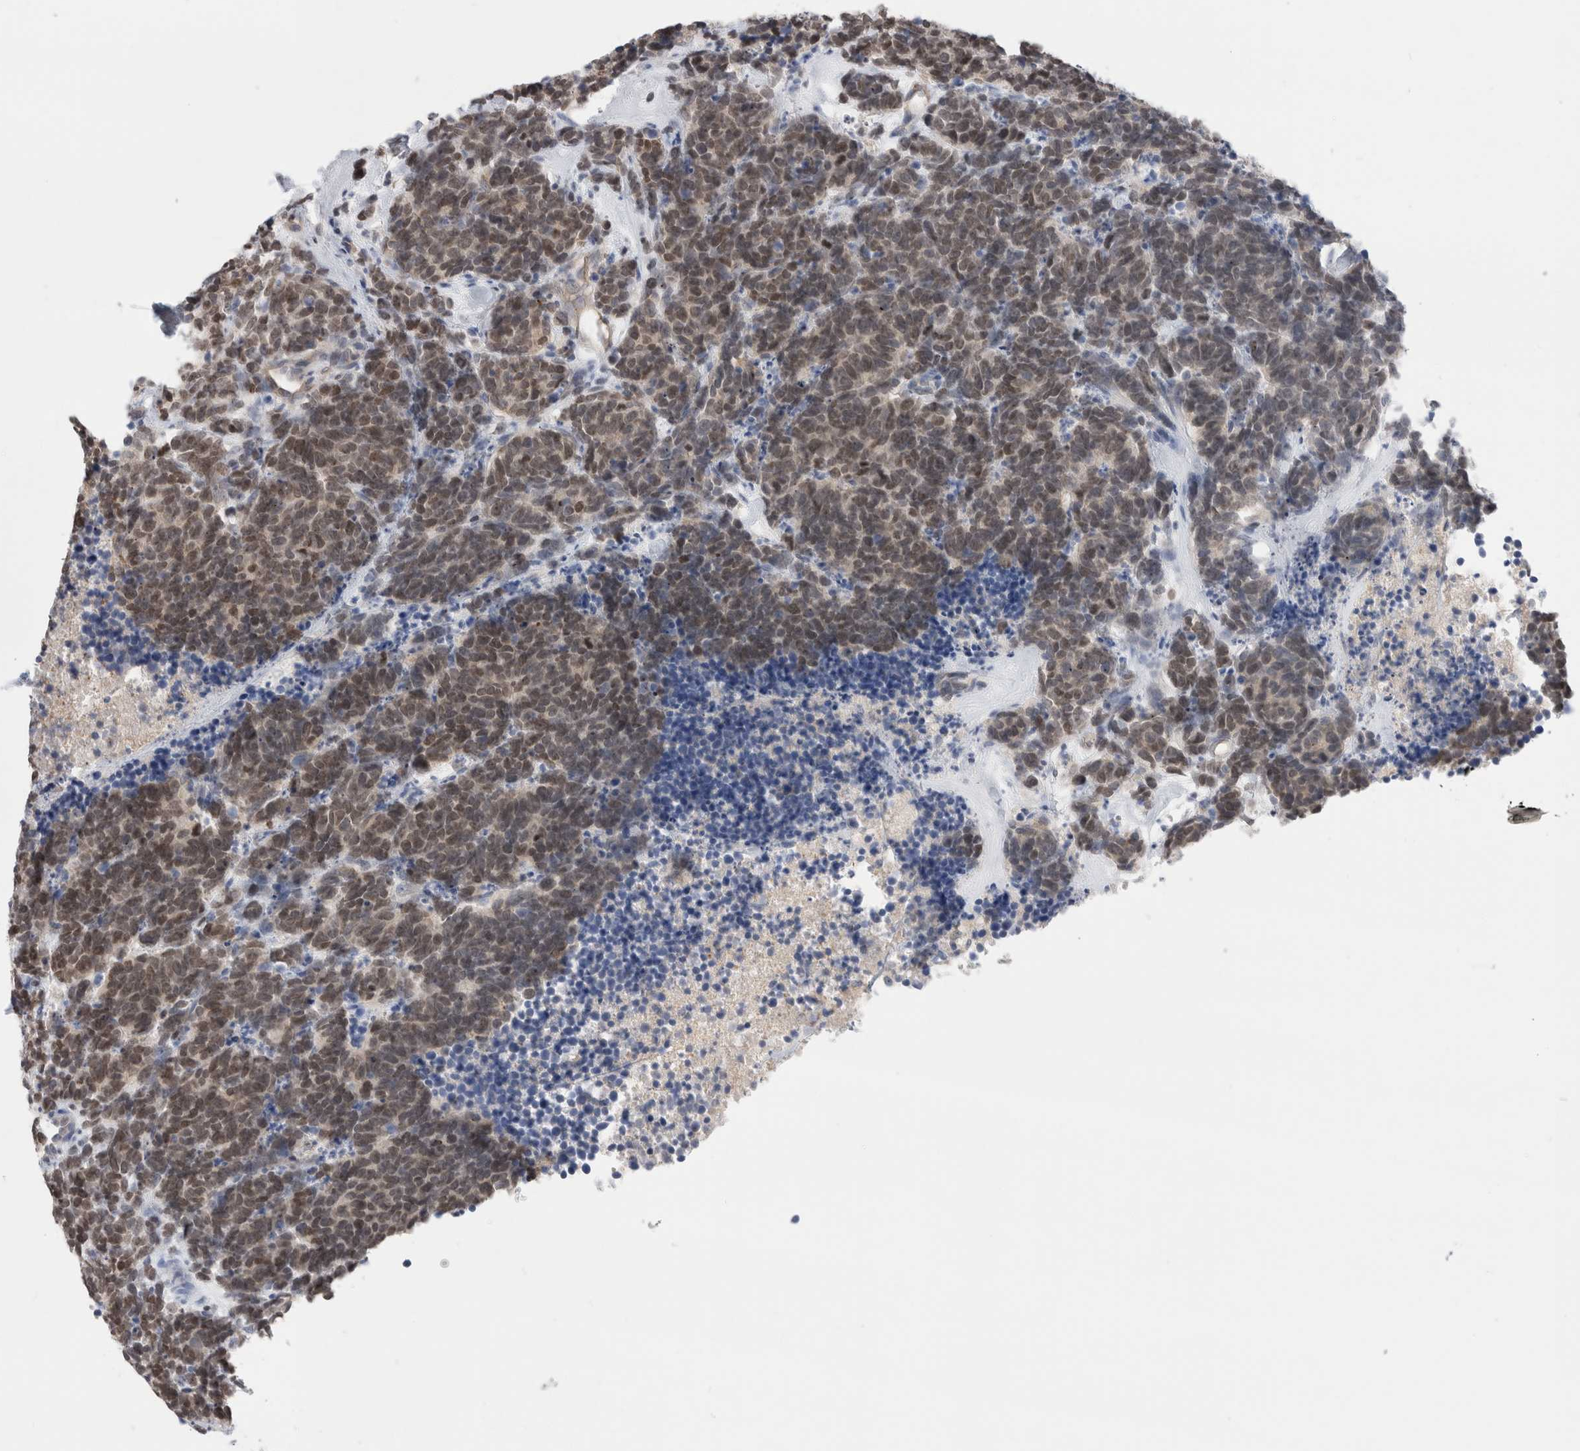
{"staining": {"intensity": "weak", "quantity": ">75%", "location": "cytoplasmic/membranous,nuclear"}, "tissue": "carcinoid", "cell_type": "Tumor cells", "image_type": "cancer", "snomed": [{"axis": "morphology", "description": "Carcinoma, NOS"}, {"axis": "morphology", "description": "Carcinoid, malignant, NOS"}, {"axis": "topography", "description": "Urinary bladder"}], "caption": "Carcinoid tissue exhibits weak cytoplasmic/membranous and nuclear expression in approximately >75% of tumor cells, visualized by immunohistochemistry.", "gene": "SYTL5", "patient": {"sex": "male", "age": 57}}